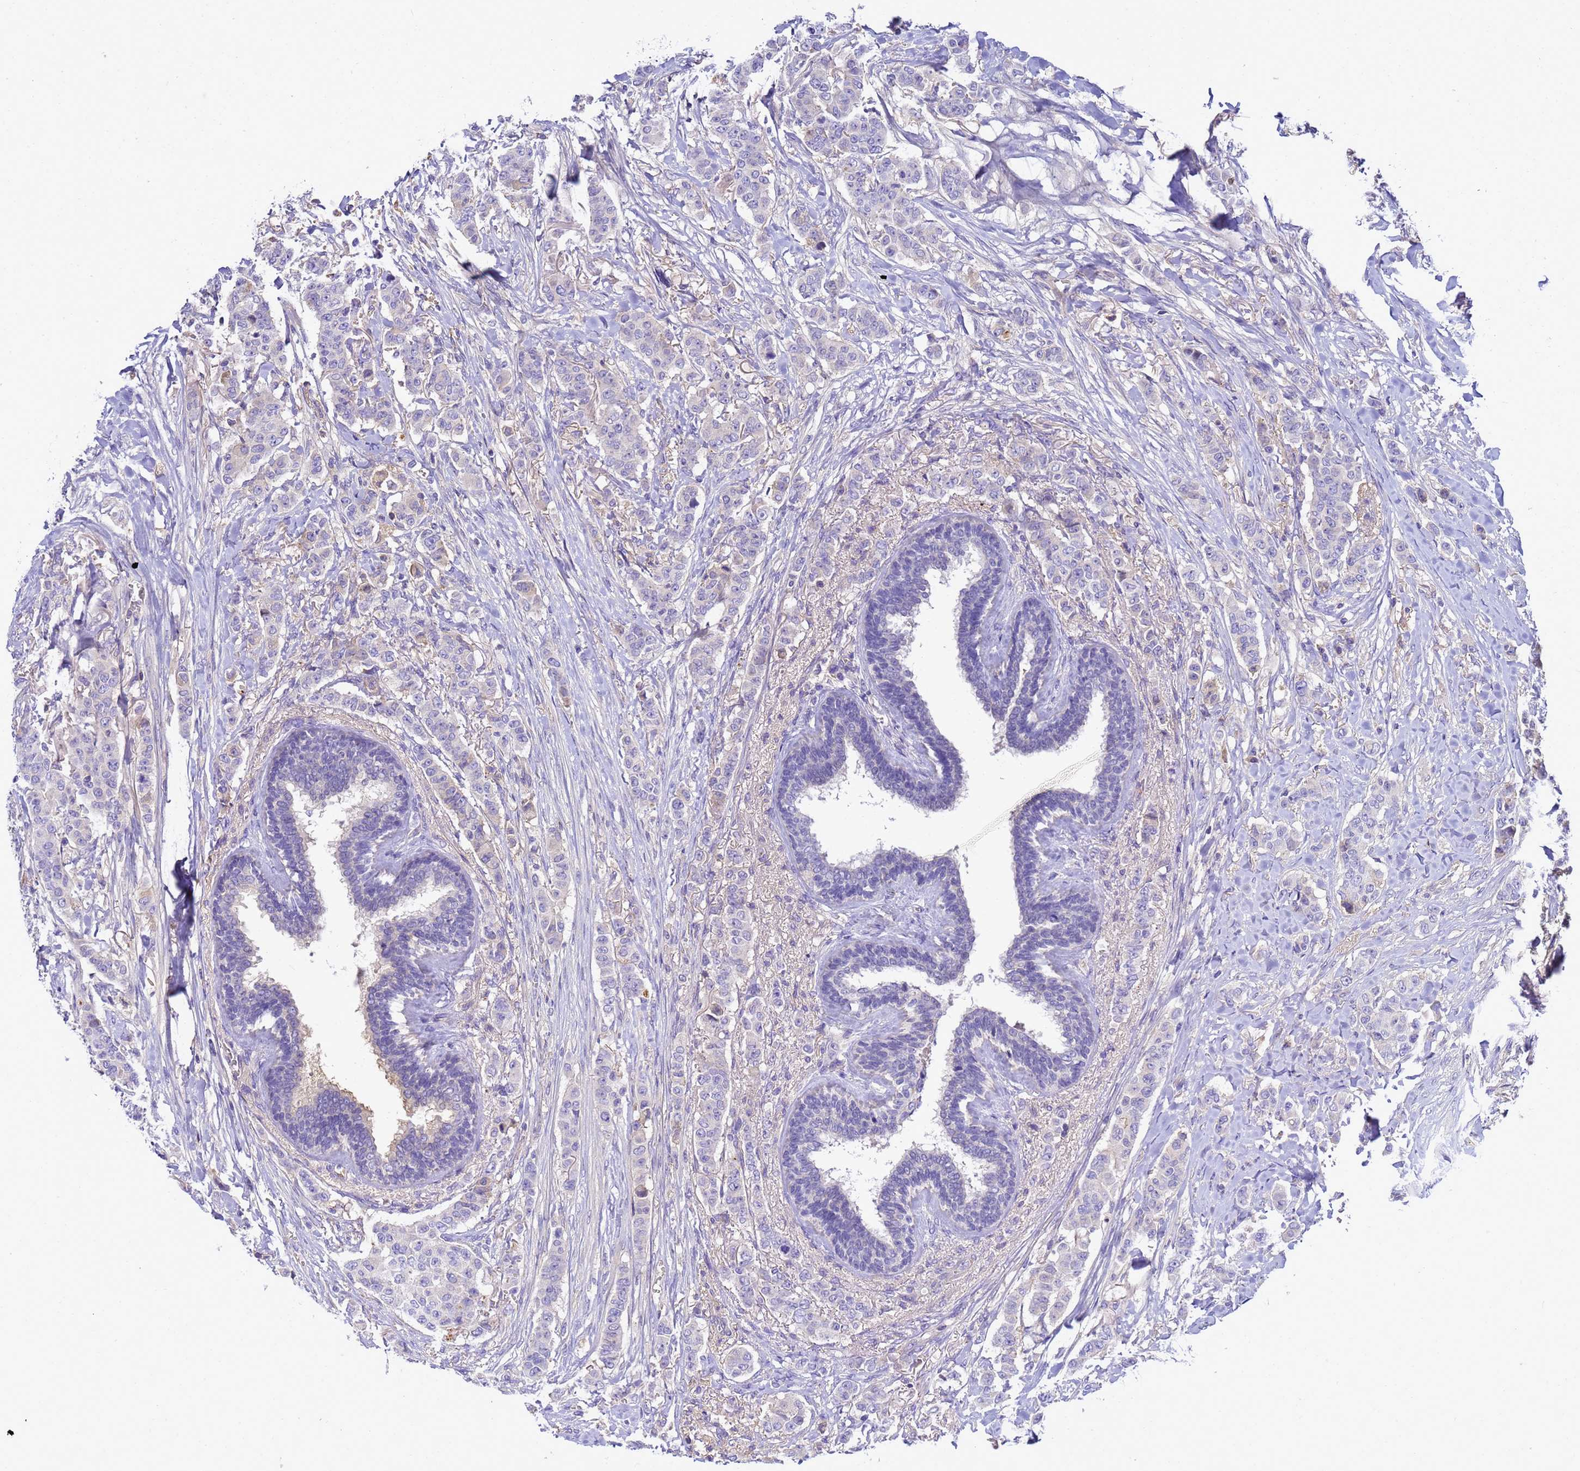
{"staining": {"intensity": "negative", "quantity": "none", "location": "none"}, "tissue": "breast cancer", "cell_type": "Tumor cells", "image_type": "cancer", "snomed": [{"axis": "morphology", "description": "Duct carcinoma"}, {"axis": "topography", "description": "Breast"}], "caption": "Immunohistochemistry (IHC) of human breast cancer reveals no expression in tumor cells. (DAB (3,3'-diaminobenzidine) immunohistochemistry (IHC) visualized using brightfield microscopy, high magnification).", "gene": "TBCD", "patient": {"sex": "female", "age": 40}}